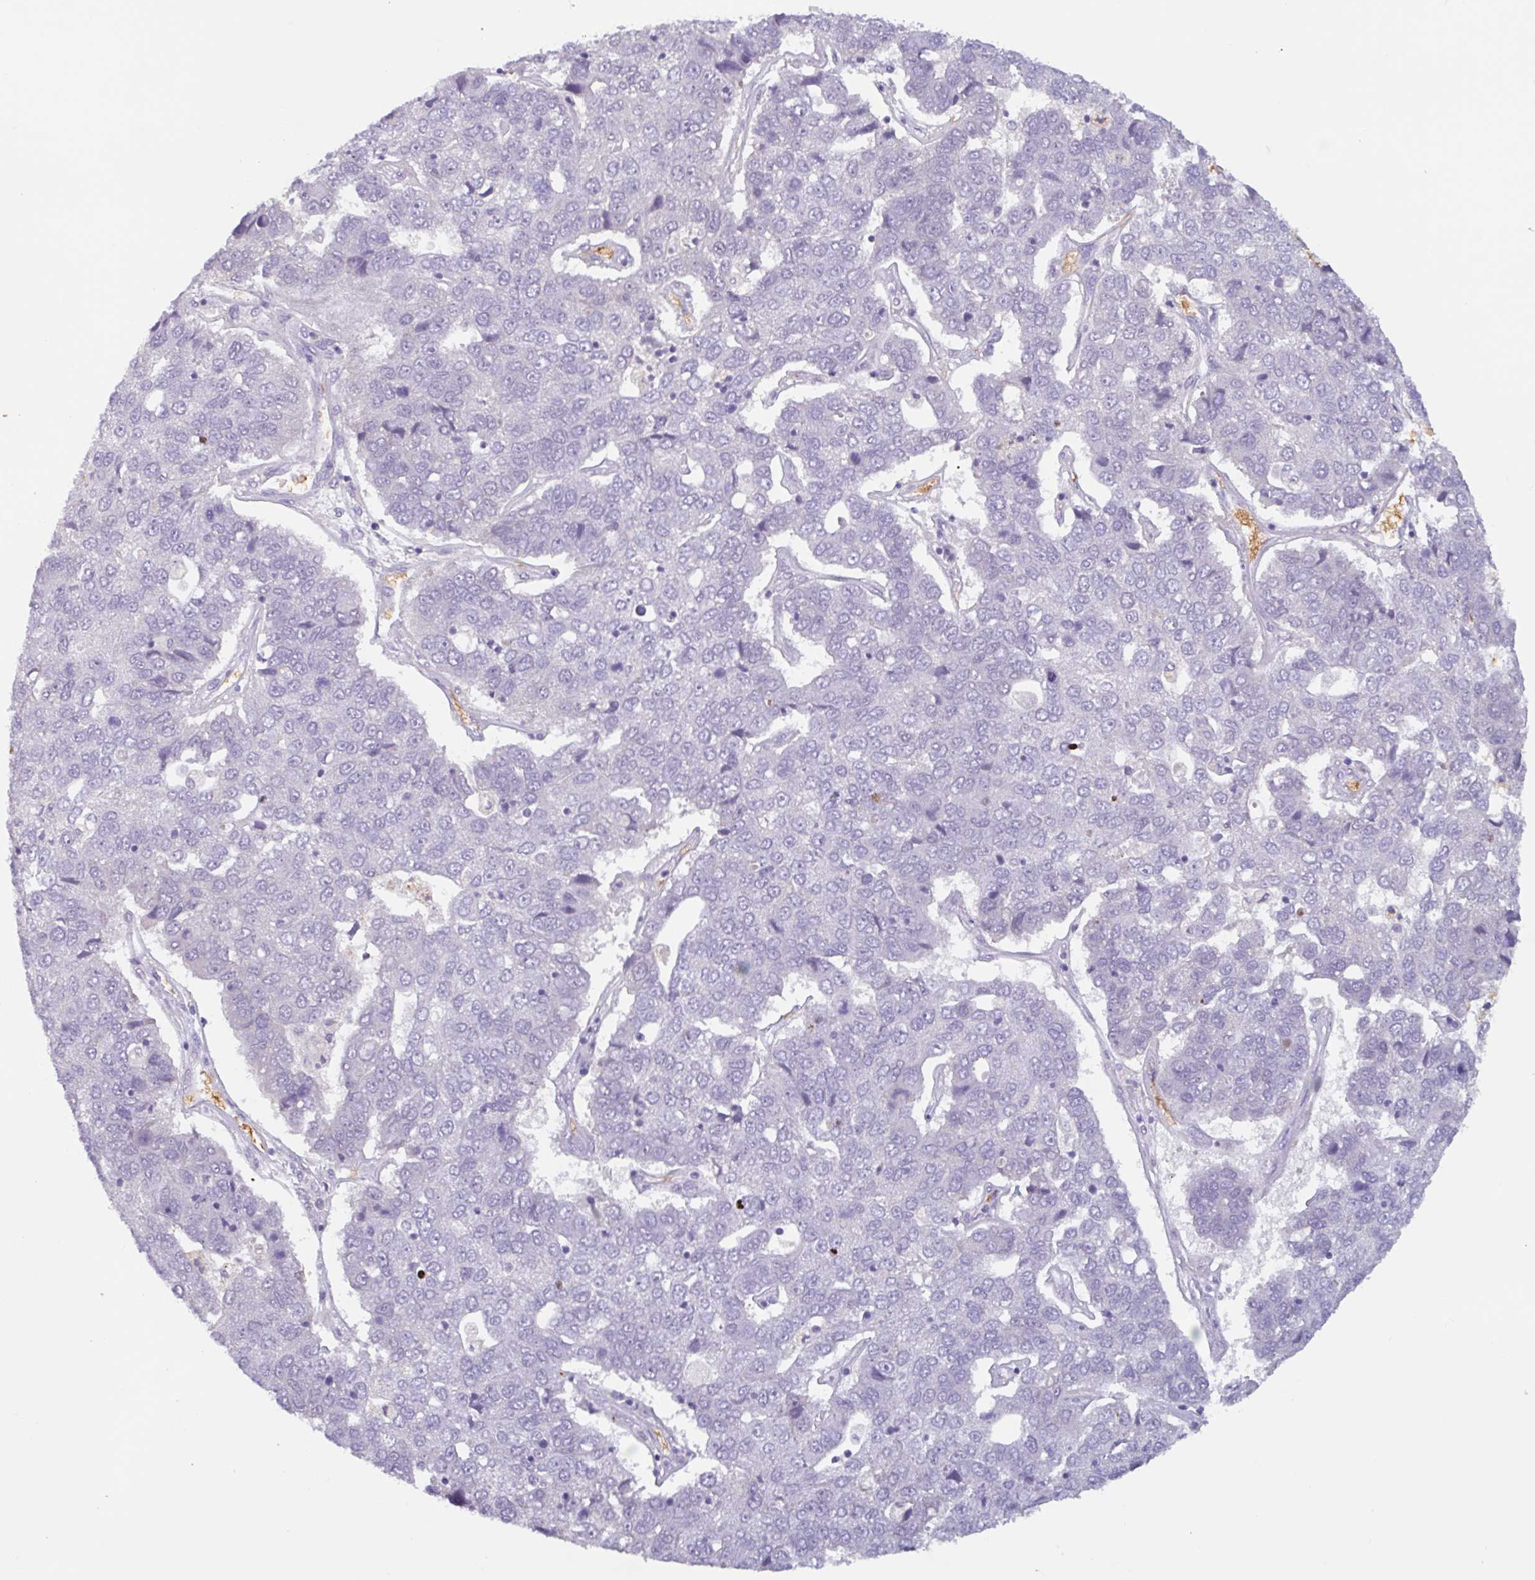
{"staining": {"intensity": "negative", "quantity": "none", "location": "none"}, "tissue": "pancreatic cancer", "cell_type": "Tumor cells", "image_type": "cancer", "snomed": [{"axis": "morphology", "description": "Adenocarcinoma, NOS"}, {"axis": "topography", "description": "Pancreas"}], "caption": "IHC of pancreatic adenocarcinoma exhibits no staining in tumor cells.", "gene": "RHAG", "patient": {"sex": "female", "age": 61}}